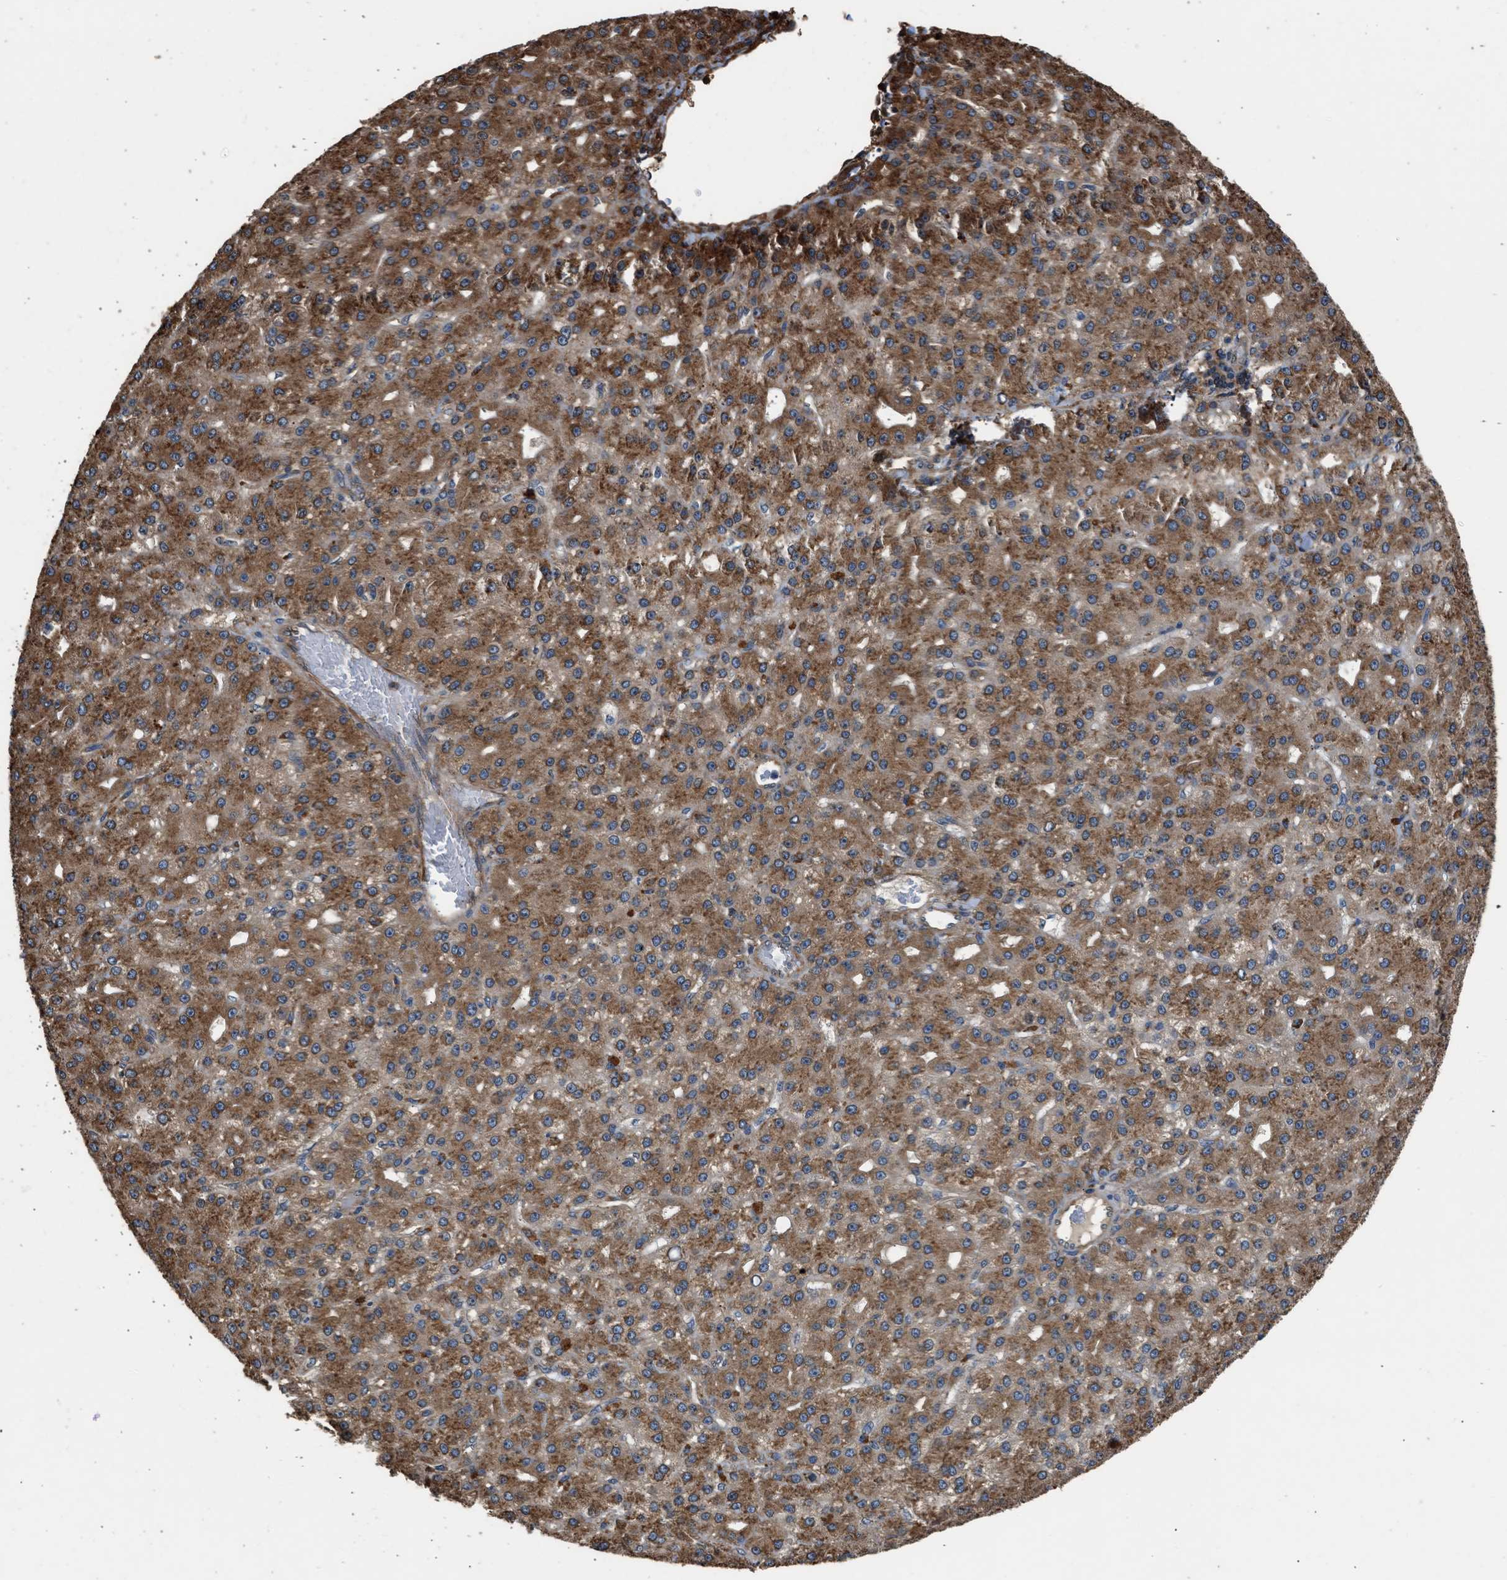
{"staining": {"intensity": "moderate", "quantity": ">75%", "location": "cytoplasmic/membranous"}, "tissue": "liver cancer", "cell_type": "Tumor cells", "image_type": "cancer", "snomed": [{"axis": "morphology", "description": "Carcinoma, Hepatocellular, NOS"}, {"axis": "topography", "description": "Liver"}], "caption": "Liver hepatocellular carcinoma was stained to show a protein in brown. There is medium levels of moderate cytoplasmic/membranous expression in approximately >75% of tumor cells.", "gene": "SLC36A4", "patient": {"sex": "male", "age": 67}}